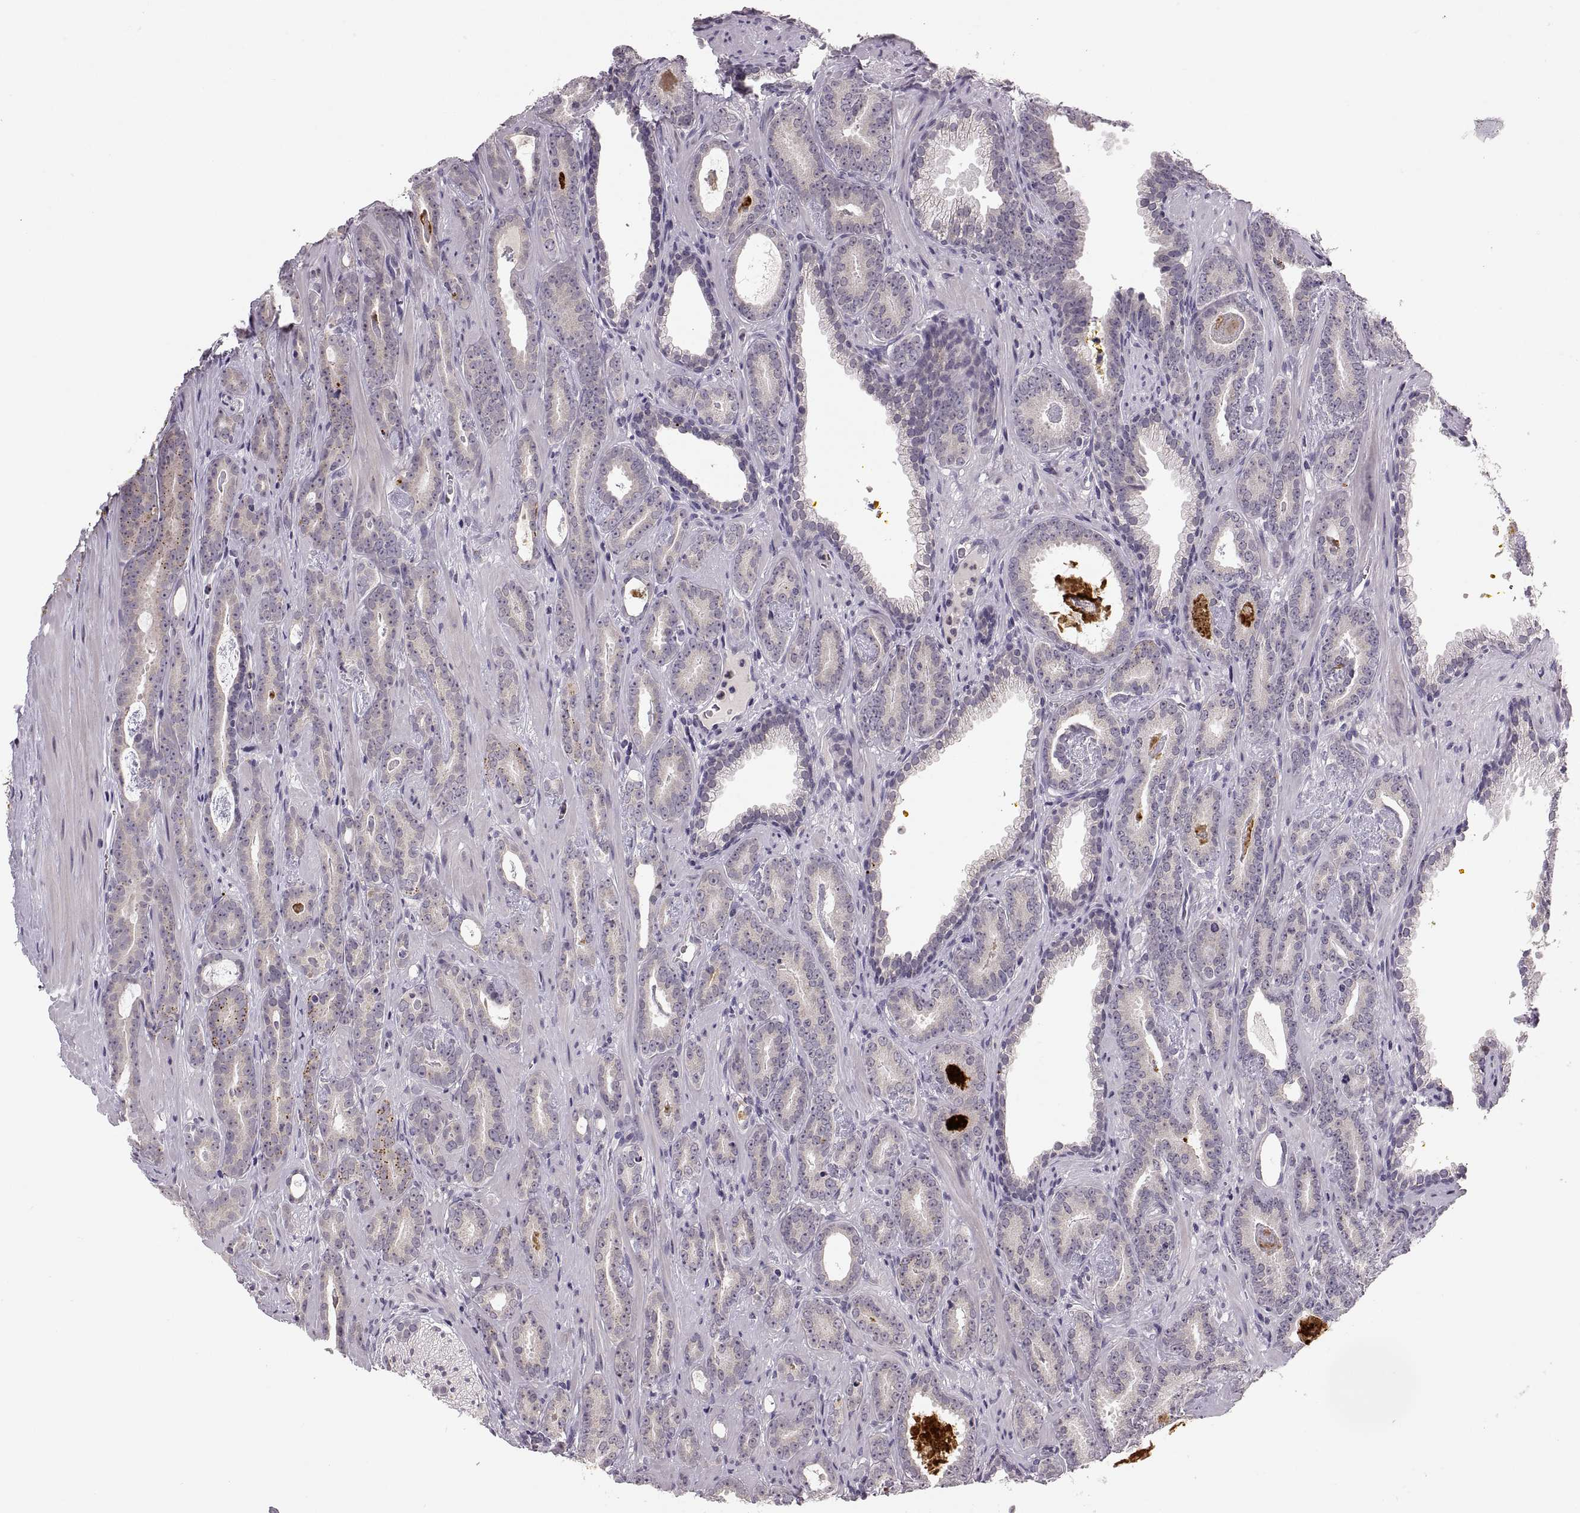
{"staining": {"intensity": "negative", "quantity": "none", "location": "none"}, "tissue": "prostate cancer", "cell_type": "Tumor cells", "image_type": "cancer", "snomed": [{"axis": "morphology", "description": "Adenocarcinoma, Medium grade"}, {"axis": "topography", "description": "Prostate and seminal vesicle, NOS"}, {"axis": "topography", "description": "Prostate"}], "caption": "Tumor cells are negative for protein expression in human prostate cancer (medium-grade adenocarcinoma). The staining was performed using DAB to visualize the protein expression in brown, while the nuclei were stained in blue with hematoxylin (Magnification: 20x).", "gene": "ADH6", "patient": {"sex": "male", "age": 54}}